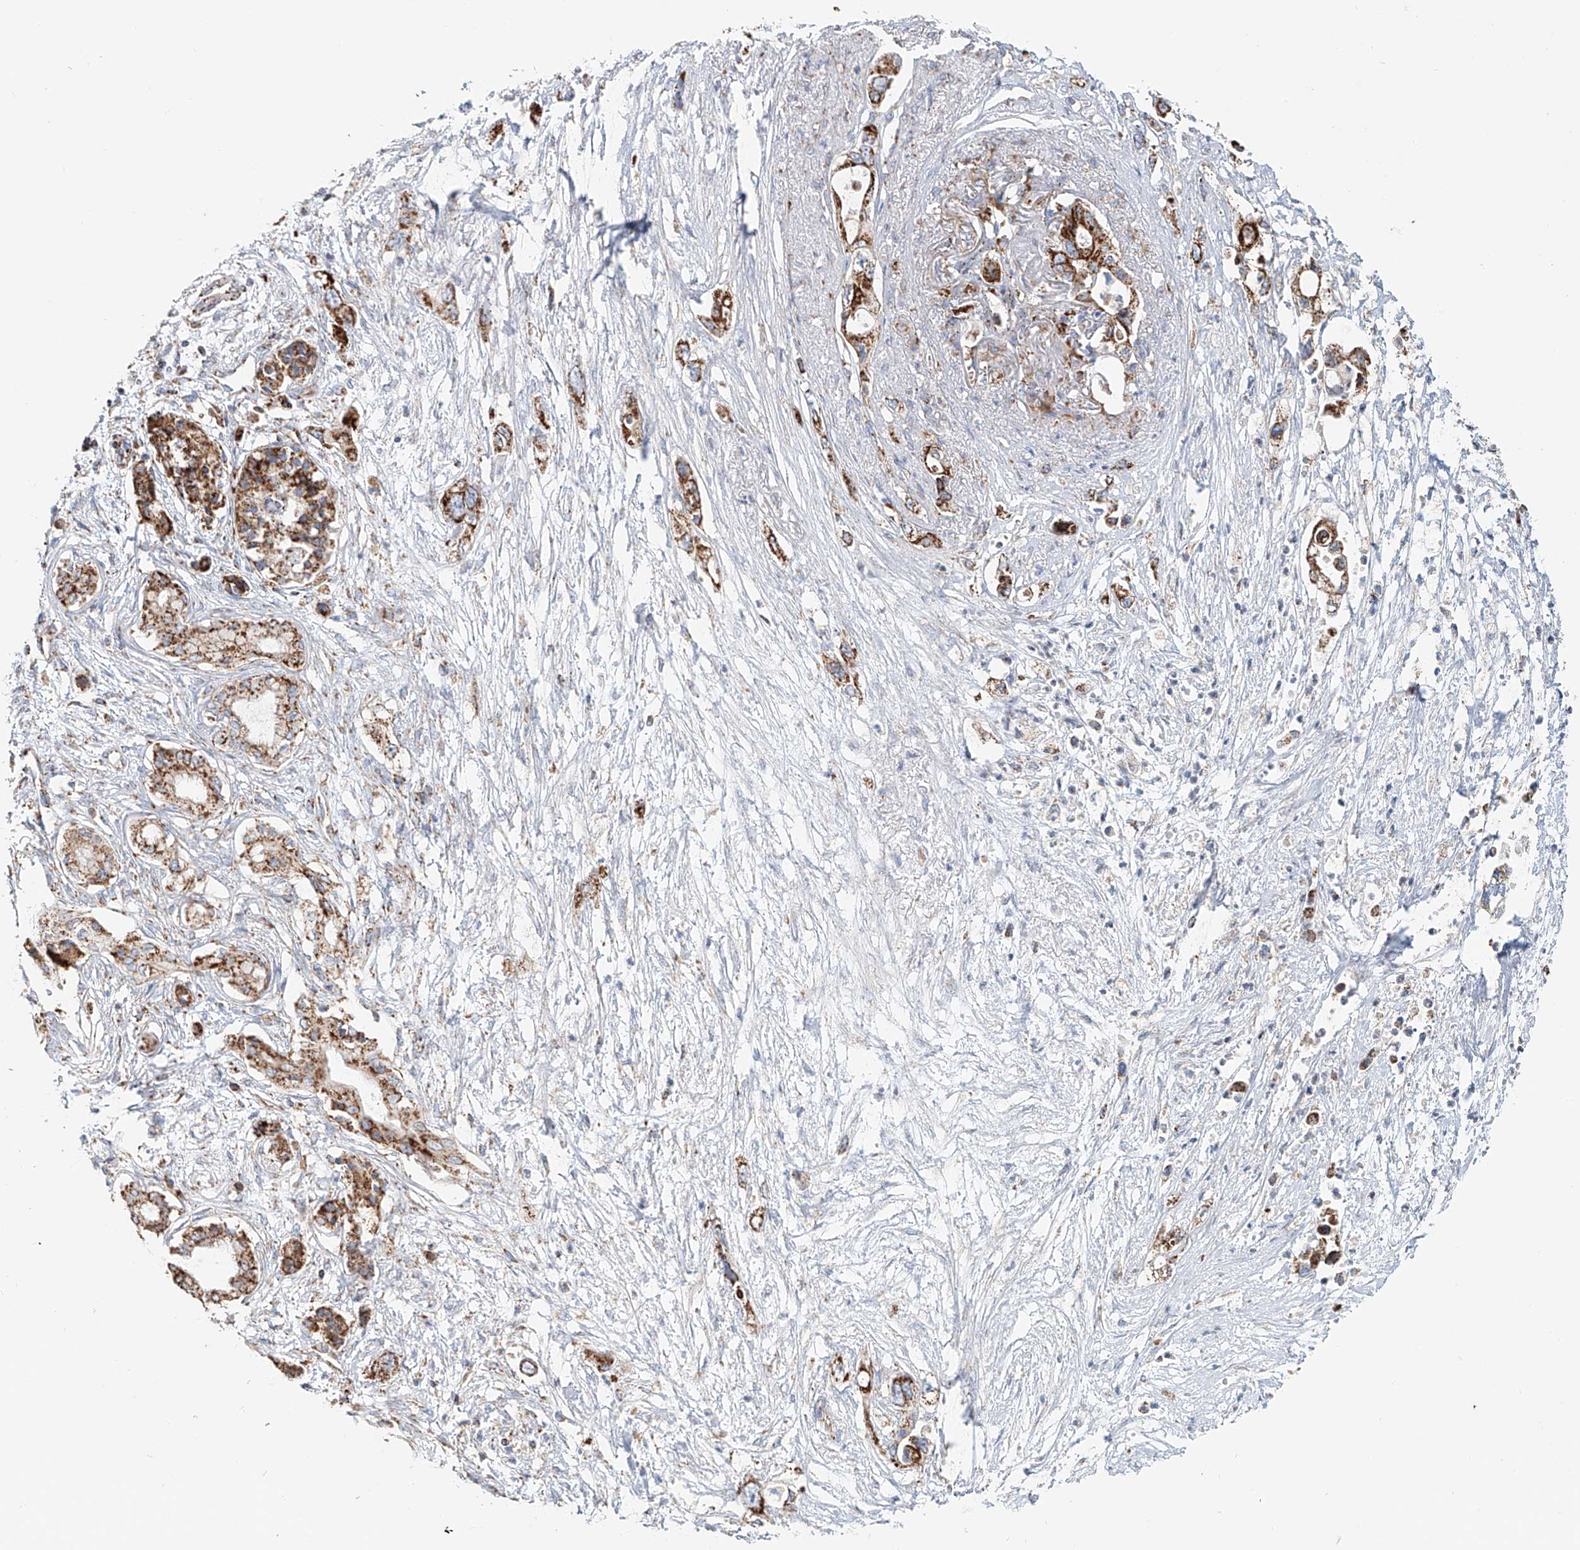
{"staining": {"intensity": "strong", "quantity": ">75%", "location": "cytoplasmic/membranous"}, "tissue": "pancreatic cancer", "cell_type": "Tumor cells", "image_type": "cancer", "snomed": [{"axis": "morphology", "description": "Adenocarcinoma, NOS"}, {"axis": "topography", "description": "Pancreas"}], "caption": "Human pancreatic adenocarcinoma stained with a protein marker displays strong staining in tumor cells.", "gene": "CARD10", "patient": {"sex": "male", "age": 66}}